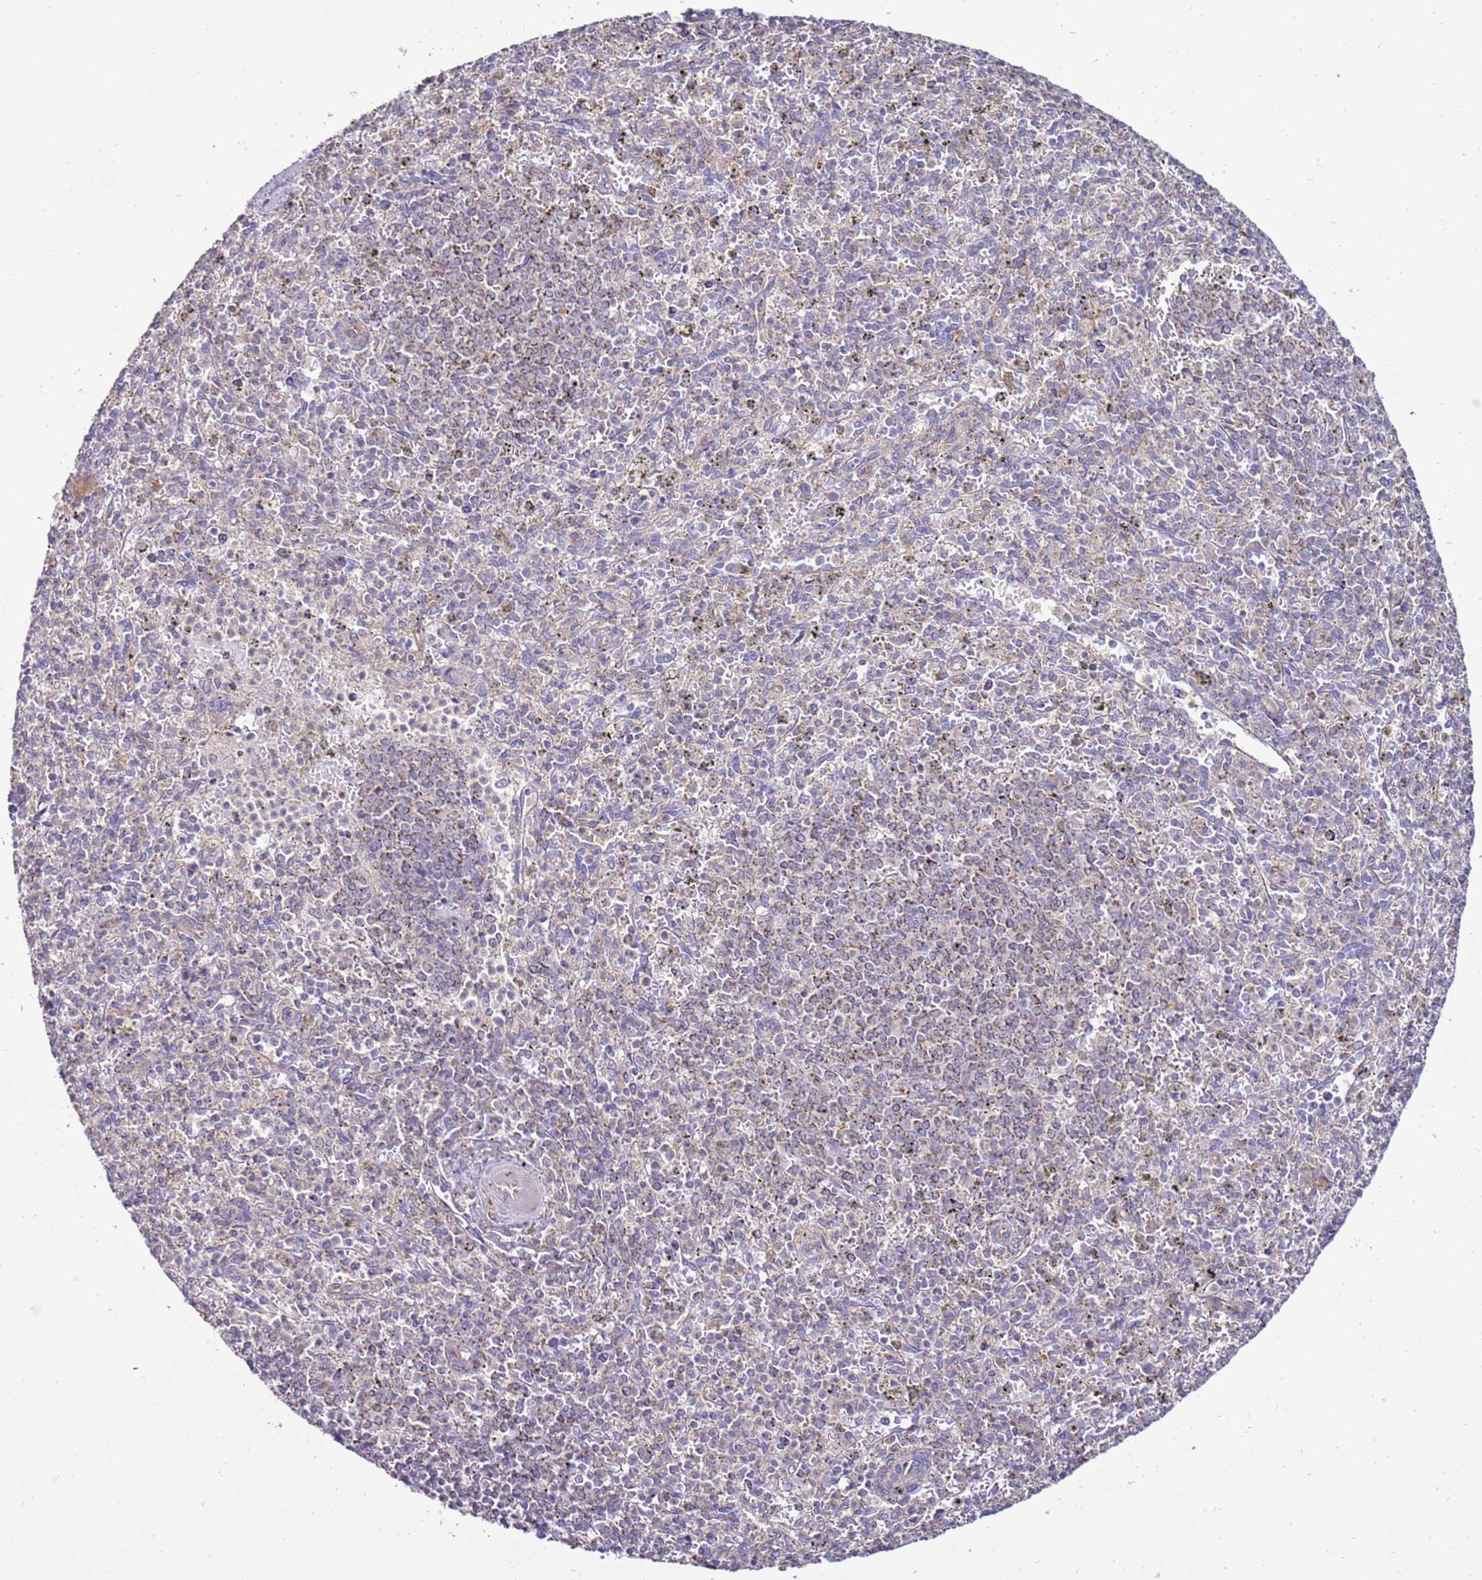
{"staining": {"intensity": "weak", "quantity": "<25%", "location": "cytoplasmic/membranous"}, "tissue": "spleen", "cell_type": "Cells in red pulp", "image_type": "normal", "snomed": [{"axis": "morphology", "description": "Normal tissue, NOS"}, {"axis": "topography", "description": "Spleen"}], "caption": "The immunohistochemistry (IHC) histopathology image has no significant expression in cells in red pulp of spleen. (DAB (3,3'-diaminobenzidine) immunohistochemistry (IHC) with hematoxylin counter stain).", "gene": "TRAPPC4", "patient": {"sex": "male", "age": 72}}